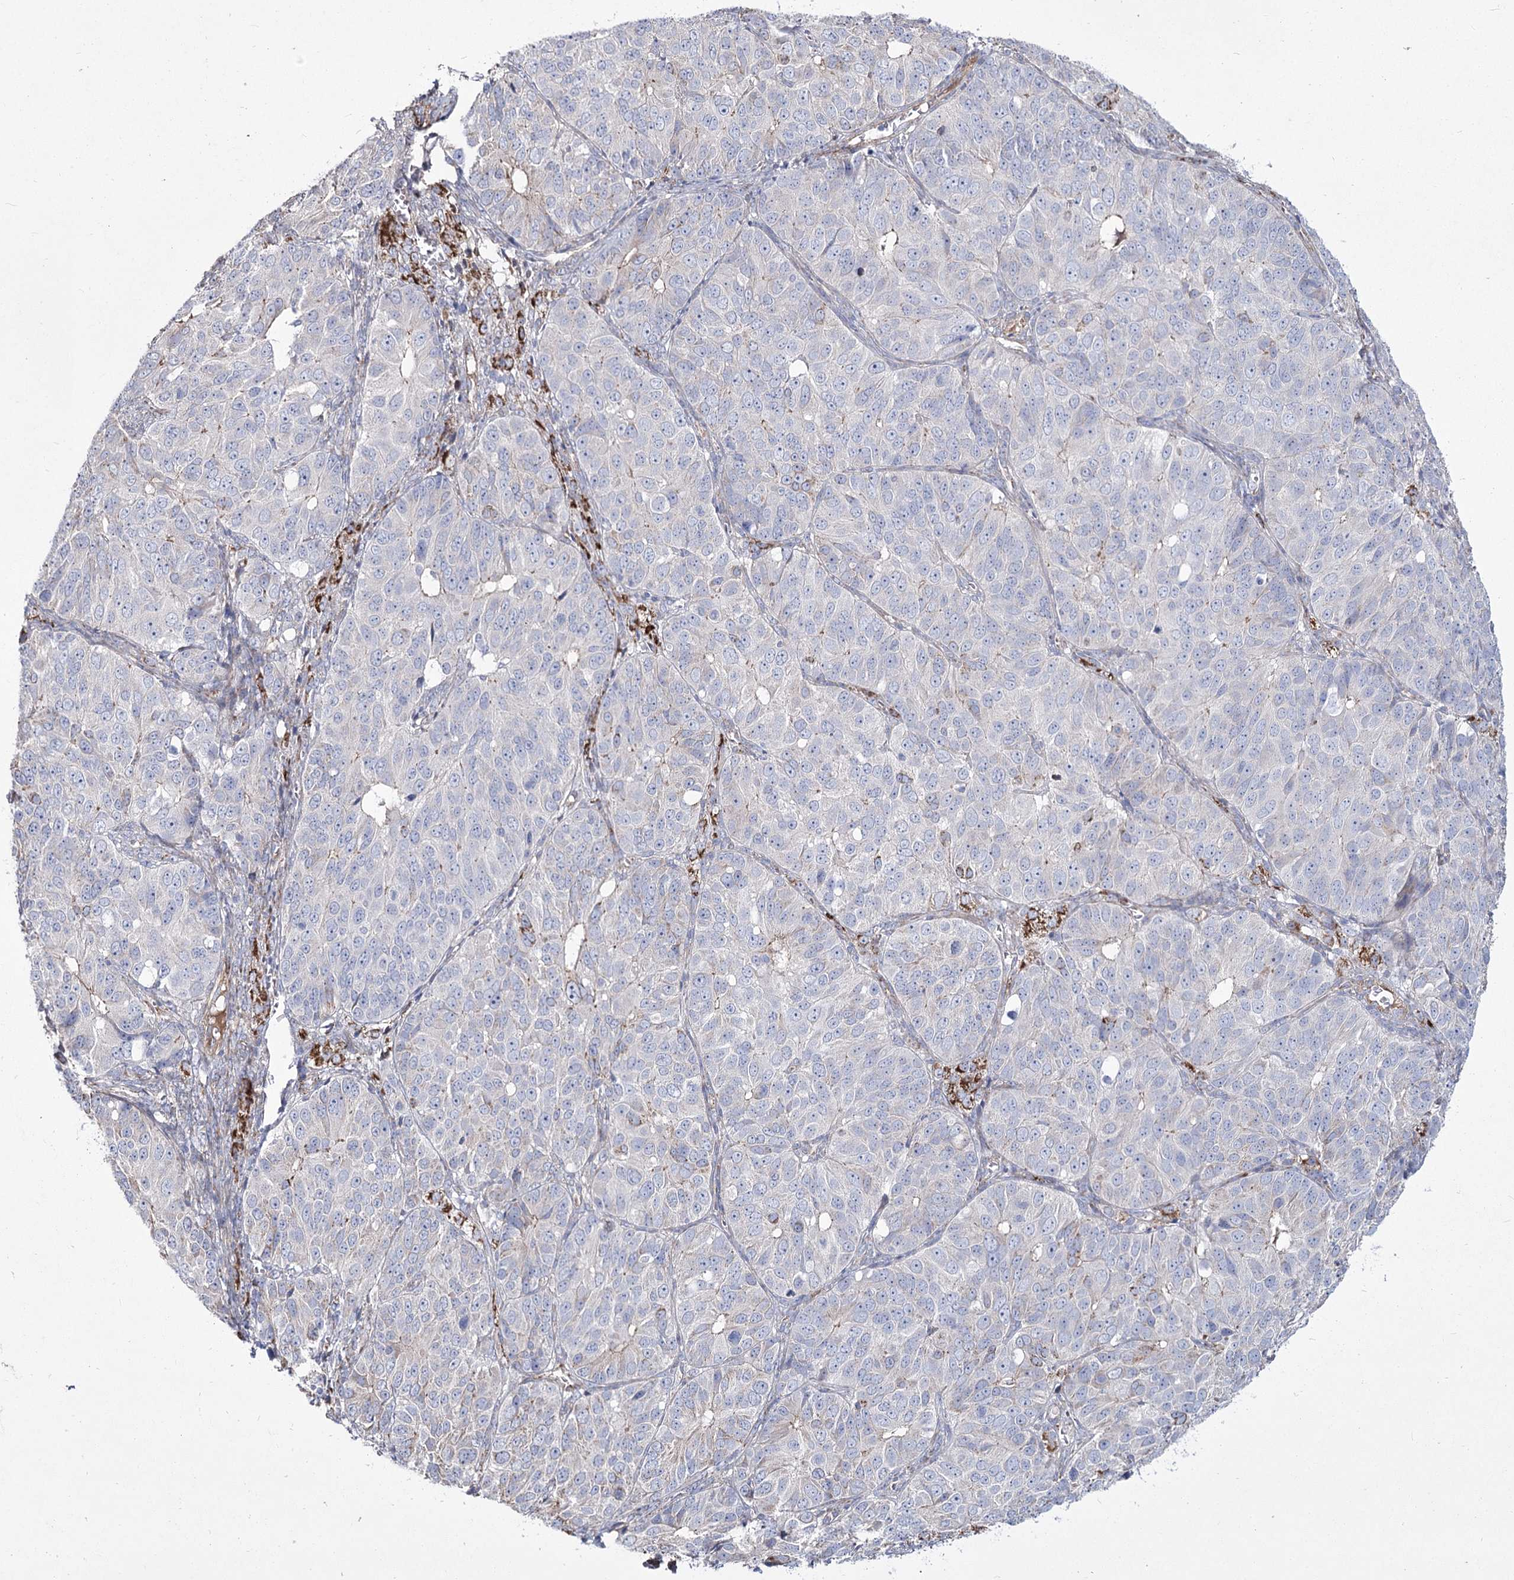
{"staining": {"intensity": "negative", "quantity": "none", "location": "none"}, "tissue": "ovarian cancer", "cell_type": "Tumor cells", "image_type": "cancer", "snomed": [{"axis": "morphology", "description": "Carcinoma, endometroid"}, {"axis": "topography", "description": "Ovary"}], "caption": "The immunohistochemistry (IHC) micrograph has no significant expression in tumor cells of ovarian cancer (endometroid carcinoma) tissue.", "gene": "ME3", "patient": {"sex": "female", "age": 51}}